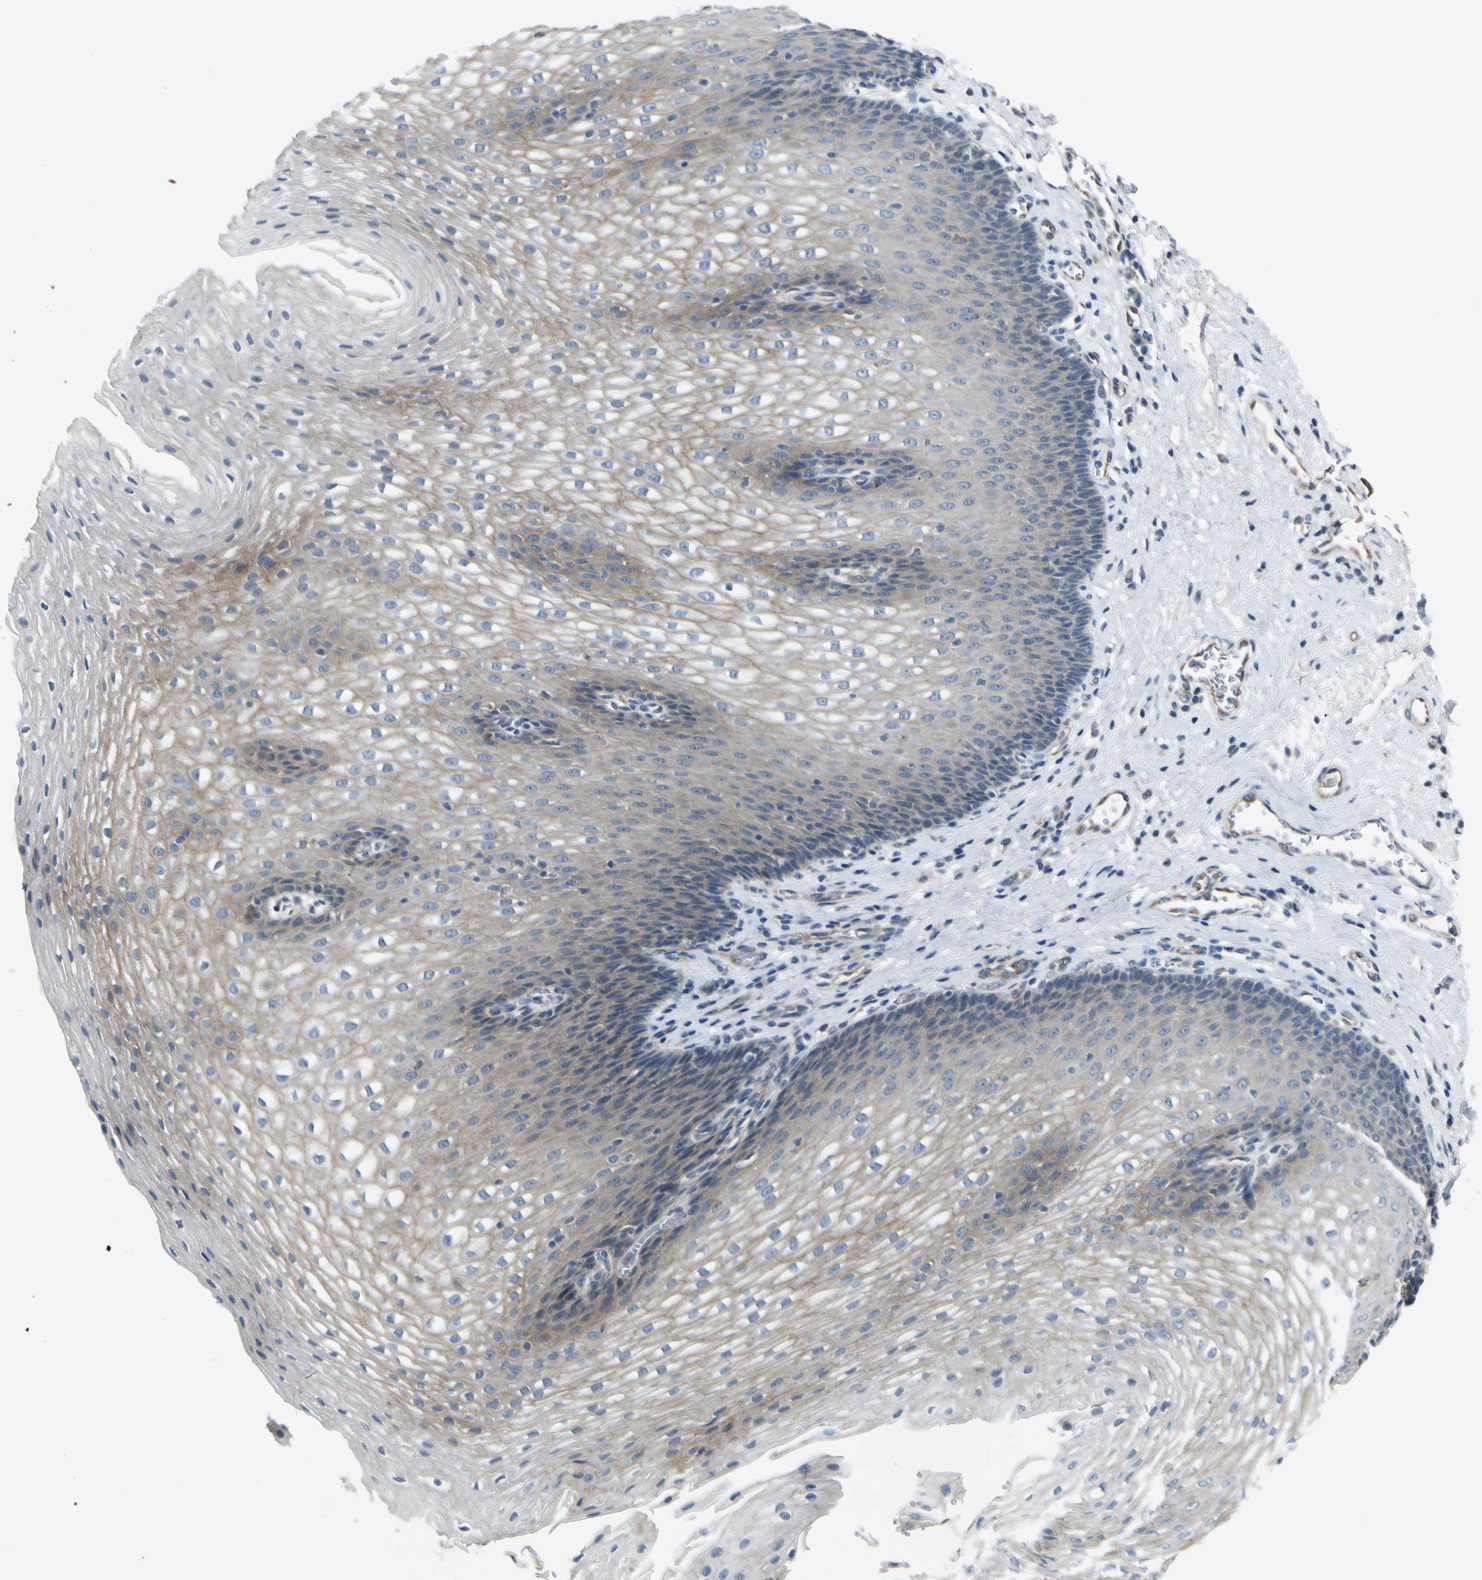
{"staining": {"intensity": "weak", "quantity": ">75%", "location": "cytoplasmic/membranous"}, "tissue": "esophagus", "cell_type": "Squamous epithelial cells", "image_type": "normal", "snomed": [{"axis": "morphology", "description": "Normal tissue, NOS"}, {"axis": "topography", "description": "Esophagus"}], "caption": "IHC (DAB (3,3'-diaminobenzidine)) staining of unremarkable human esophagus displays weak cytoplasmic/membranous protein staining in approximately >75% of squamous epithelial cells.", "gene": "LDLR", "patient": {"sex": "male", "age": 48}}